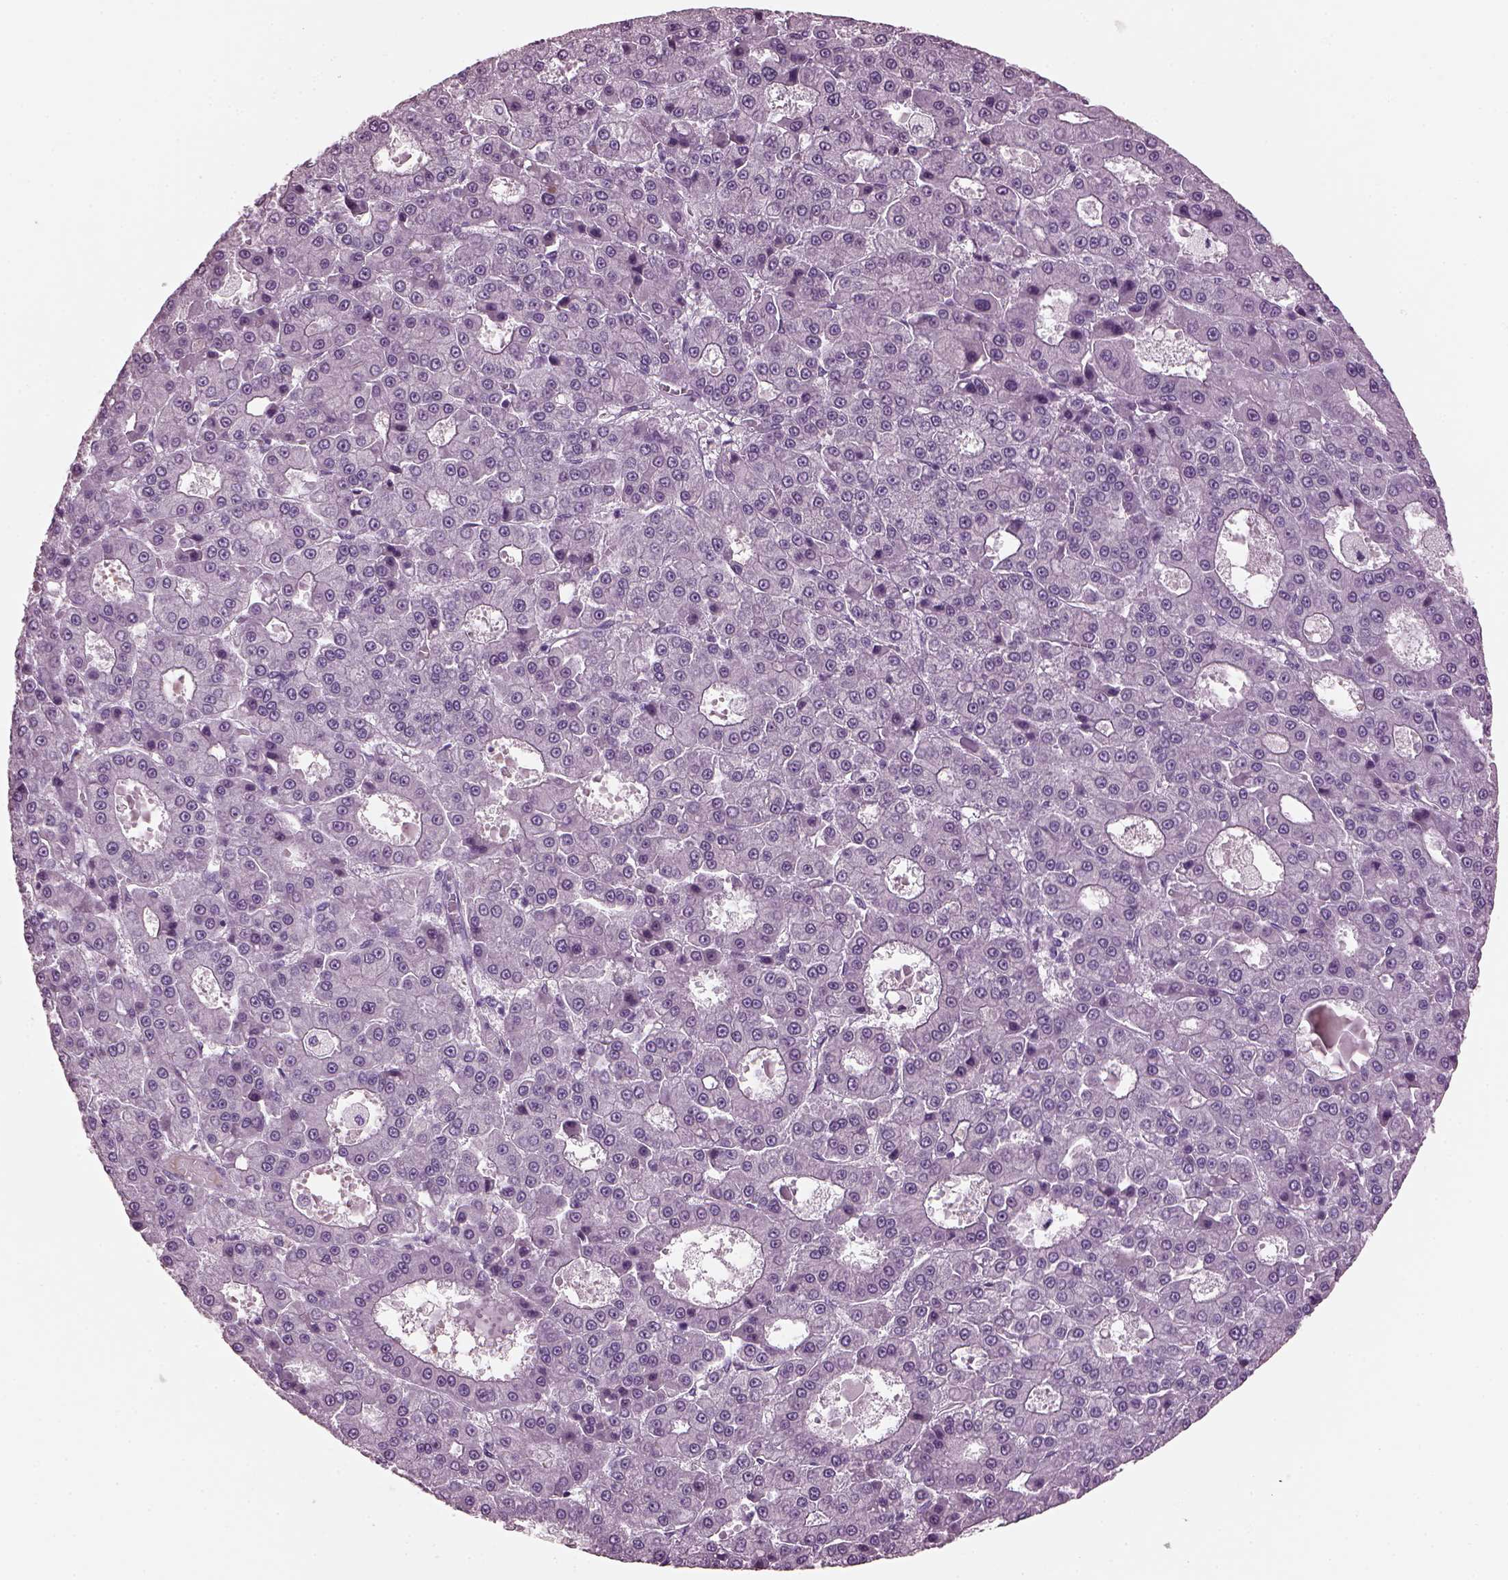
{"staining": {"intensity": "negative", "quantity": "none", "location": "none"}, "tissue": "liver cancer", "cell_type": "Tumor cells", "image_type": "cancer", "snomed": [{"axis": "morphology", "description": "Carcinoma, Hepatocellular, NOS"}, {"axis": "topography", "description": "Liver"}], "caption": "Human liver hepatocellular carcinoma stained for a protein using immunohistochemistry (IHC) displays no staining in tumor cells.", "gene": "KRTAP3-2", "patient": {"sex": "male", "age": 70}}